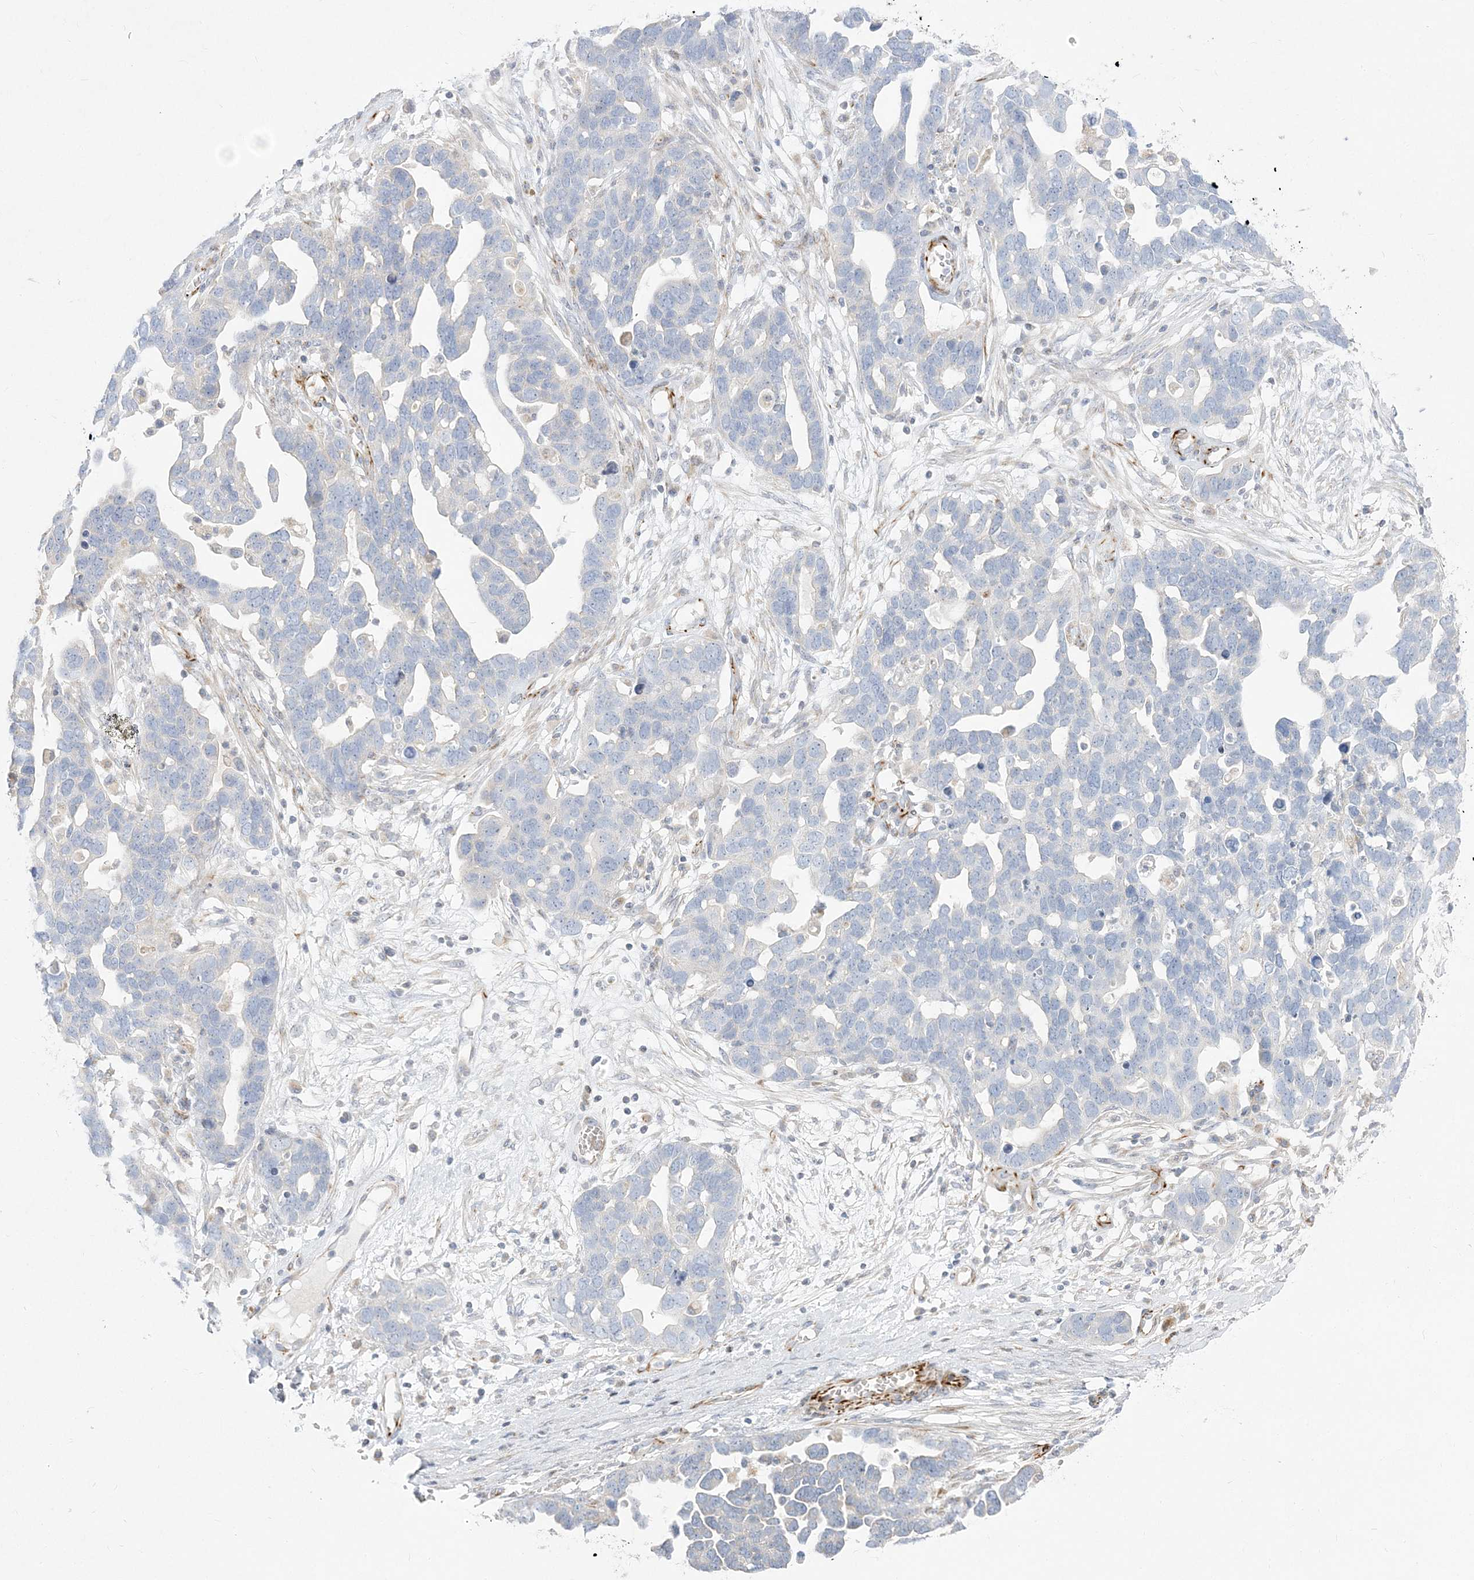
{"staining": {"intensity": "negative", "quantity": "none", "location": "none"}, "tissue": "ovarian cancer", "cell_type": "Tumor cells", "image_type": "cancer", "snomed": [{"axis": "morphology", "description": "Cystadenocarcinoma, serous, NOS"}, {"axis": "topography", "description": "Ovary"}], "caption": "This is an immunohistochemistry photomicrograph of human ovarian cancer (serous cystadenocarcinoma). There is no staining in tumor cells.", "gene": "GPAT2", "patient": {"sex": "female", "age": 54}}